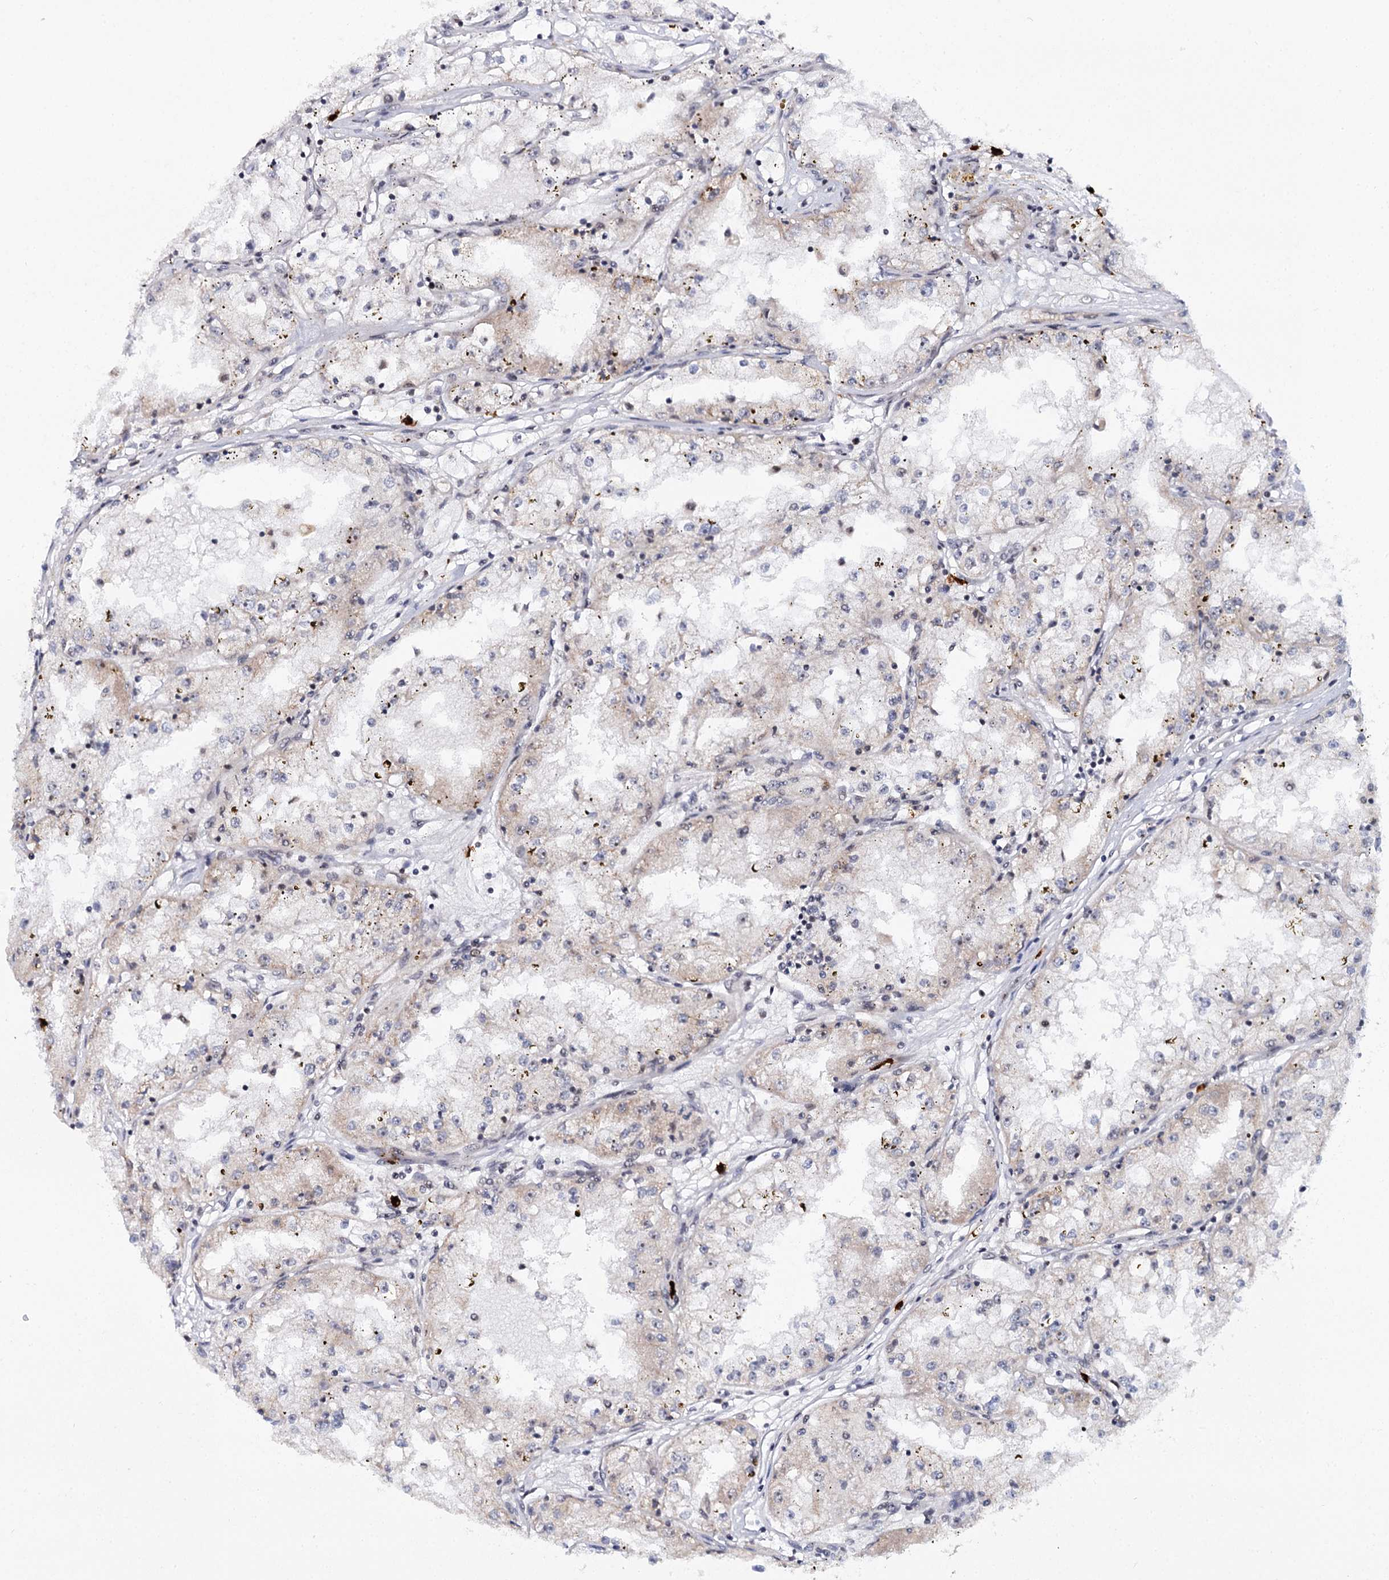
{"staining": {"intensity": "weak", "quantity": "<25%", "location": "cytoplasmic/membranous"}, "tissue": "renal cancer", "cell_type": "Tumor cells", "image_type": "cancer", "snomed": [{"axis": "morphology", "description": "Adenocarcinoma, NOS"}, {"axis": "topography", "description": "Kidney"}], "caption": "Immunohistochemistry (IHC) of renal cancer shows no staining in tumor cells.", "gene": "BUD13", "patient": {"sex": "male", "age": 56}}